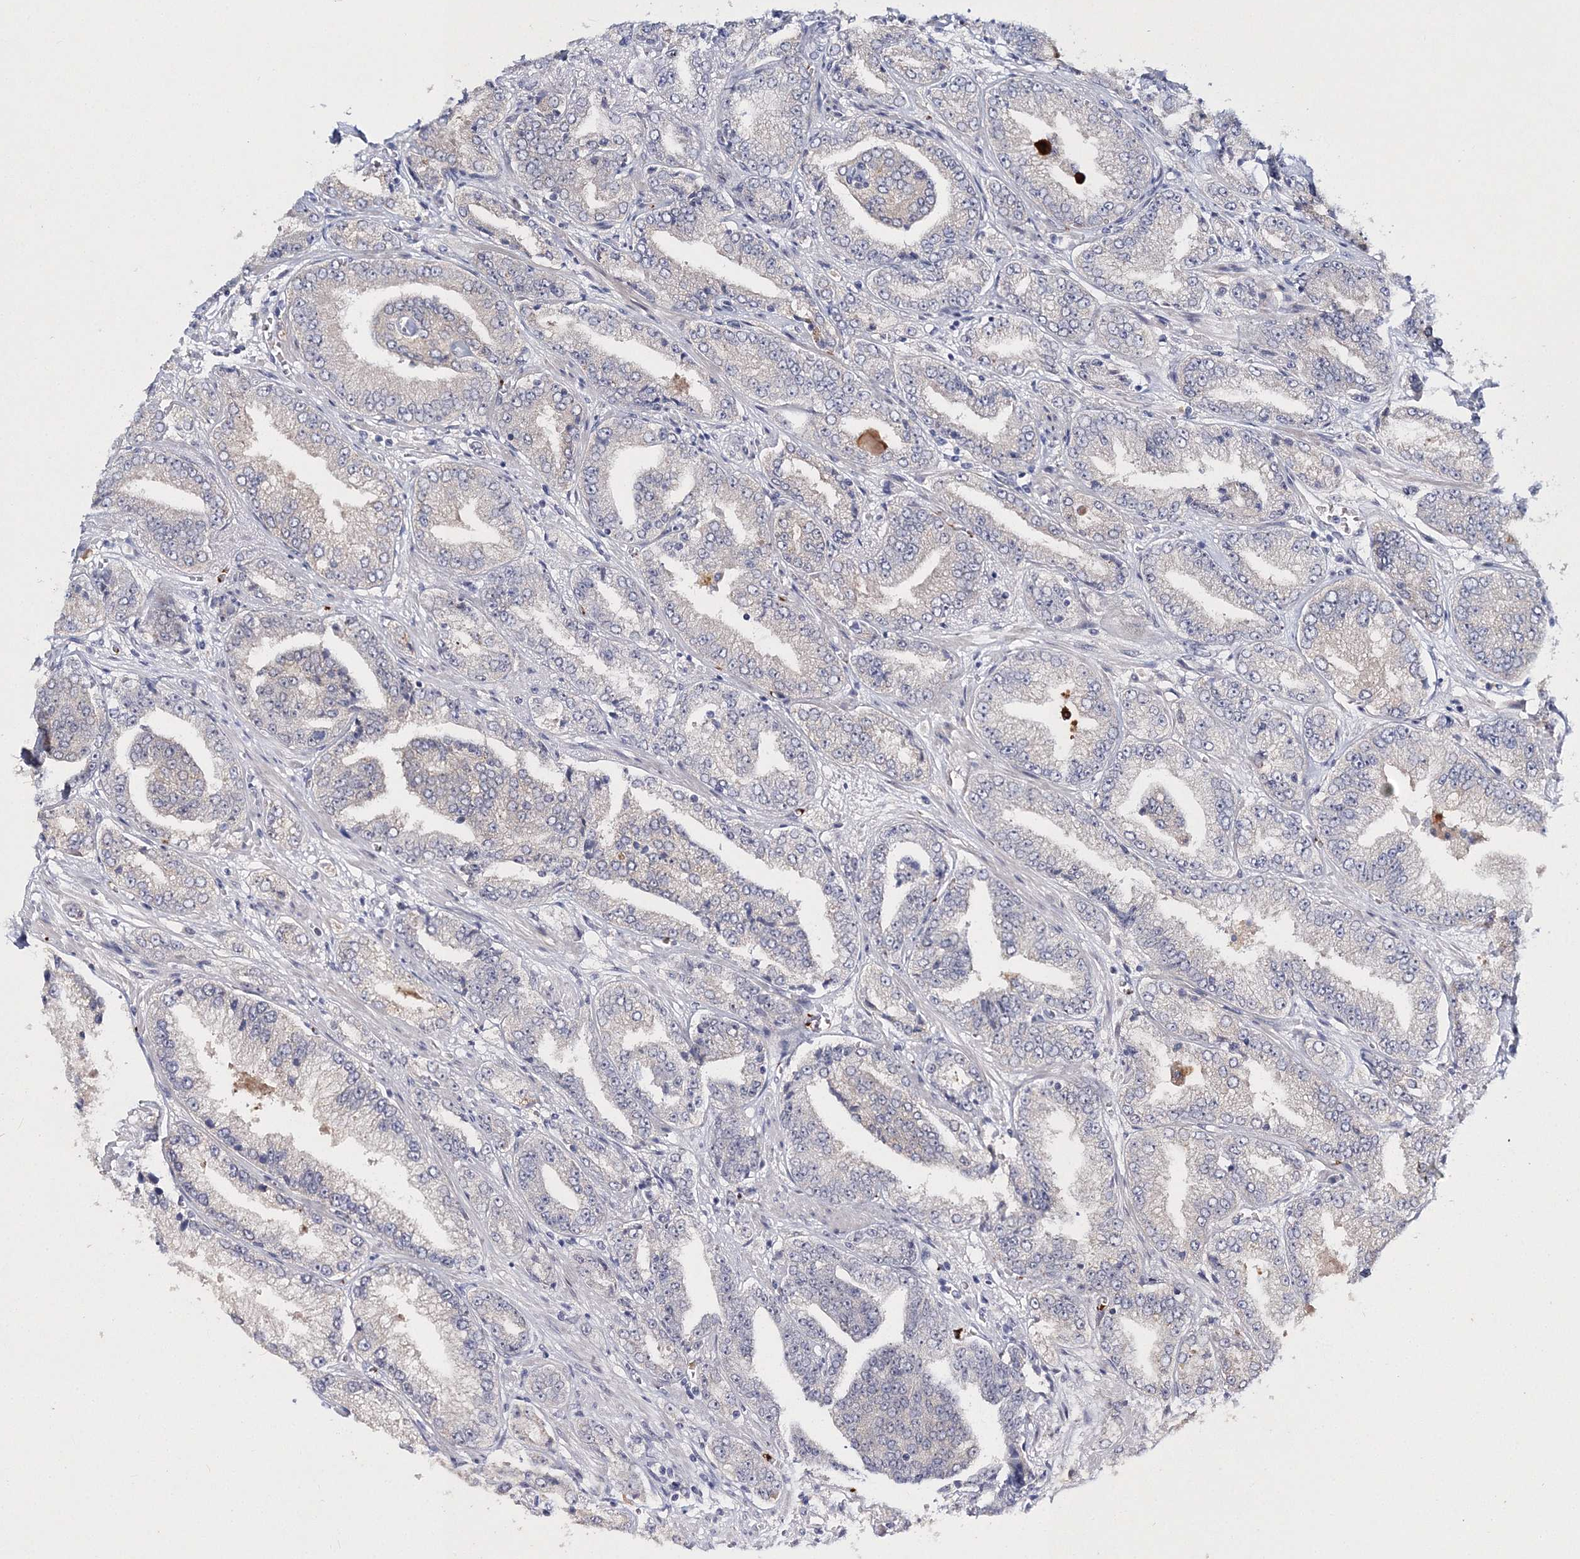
{"staining": {"intensity": "negative", "quantity": "none", "location": "none"}, "tissue": "prostate cancer", "cell_type": "Tumor cells", "image_type": "cancer", "snomed": [{"axis": "morphology", "description": "Adenocarcinoma, High grade"}, {"axis": "topography", "description": "Prostate"}], "caption": "A photomicrograph of prostate cancer stained for a protein displays no brown staining in tumor cells.", "gene": "MYOZ2", "patient": {"sex": "male", "age": 71}}